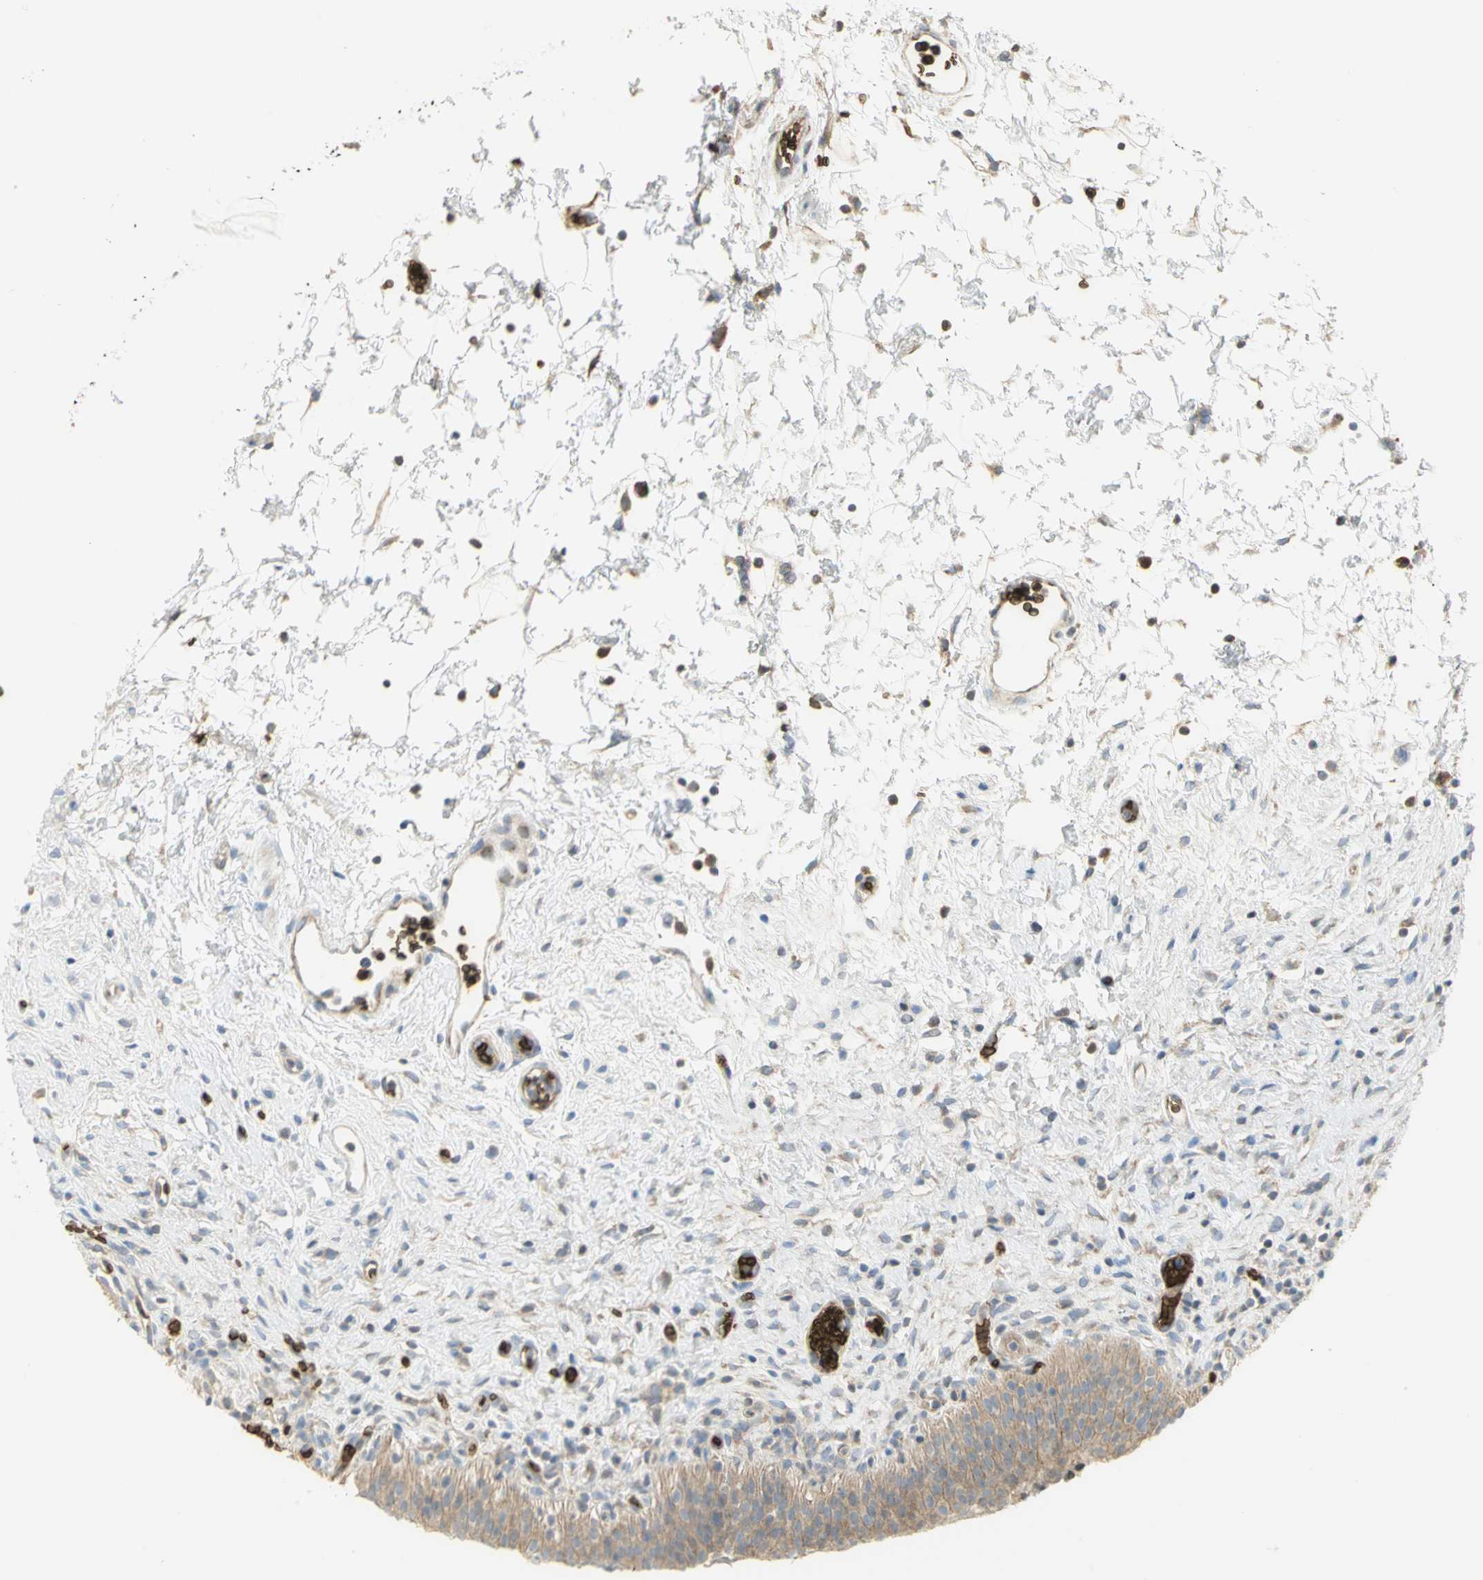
{"staining": {"intensity": "weak", "quantity": ">75%", "location": "cytoplasmic/membranous"}, "tissue": "urinary bladder", "cell_type": "Urothelial cells", "image_type": "normal", "snomed": [{"axis": "morphology", "description": "Normal tissue, NOS"}, {"axis": "topography", "description": "Urinary bladder"}], "caption": "Urinary bladder was stained to show a protein in brown. There is low levels of weak cytoplasmic/membranous positivity in about >75% of urothelial cells. (Brightfield microscopy of DAB IHC at high magnification).", "gene": "ANK1", "patient": {"sex": "male", "age": 51}}